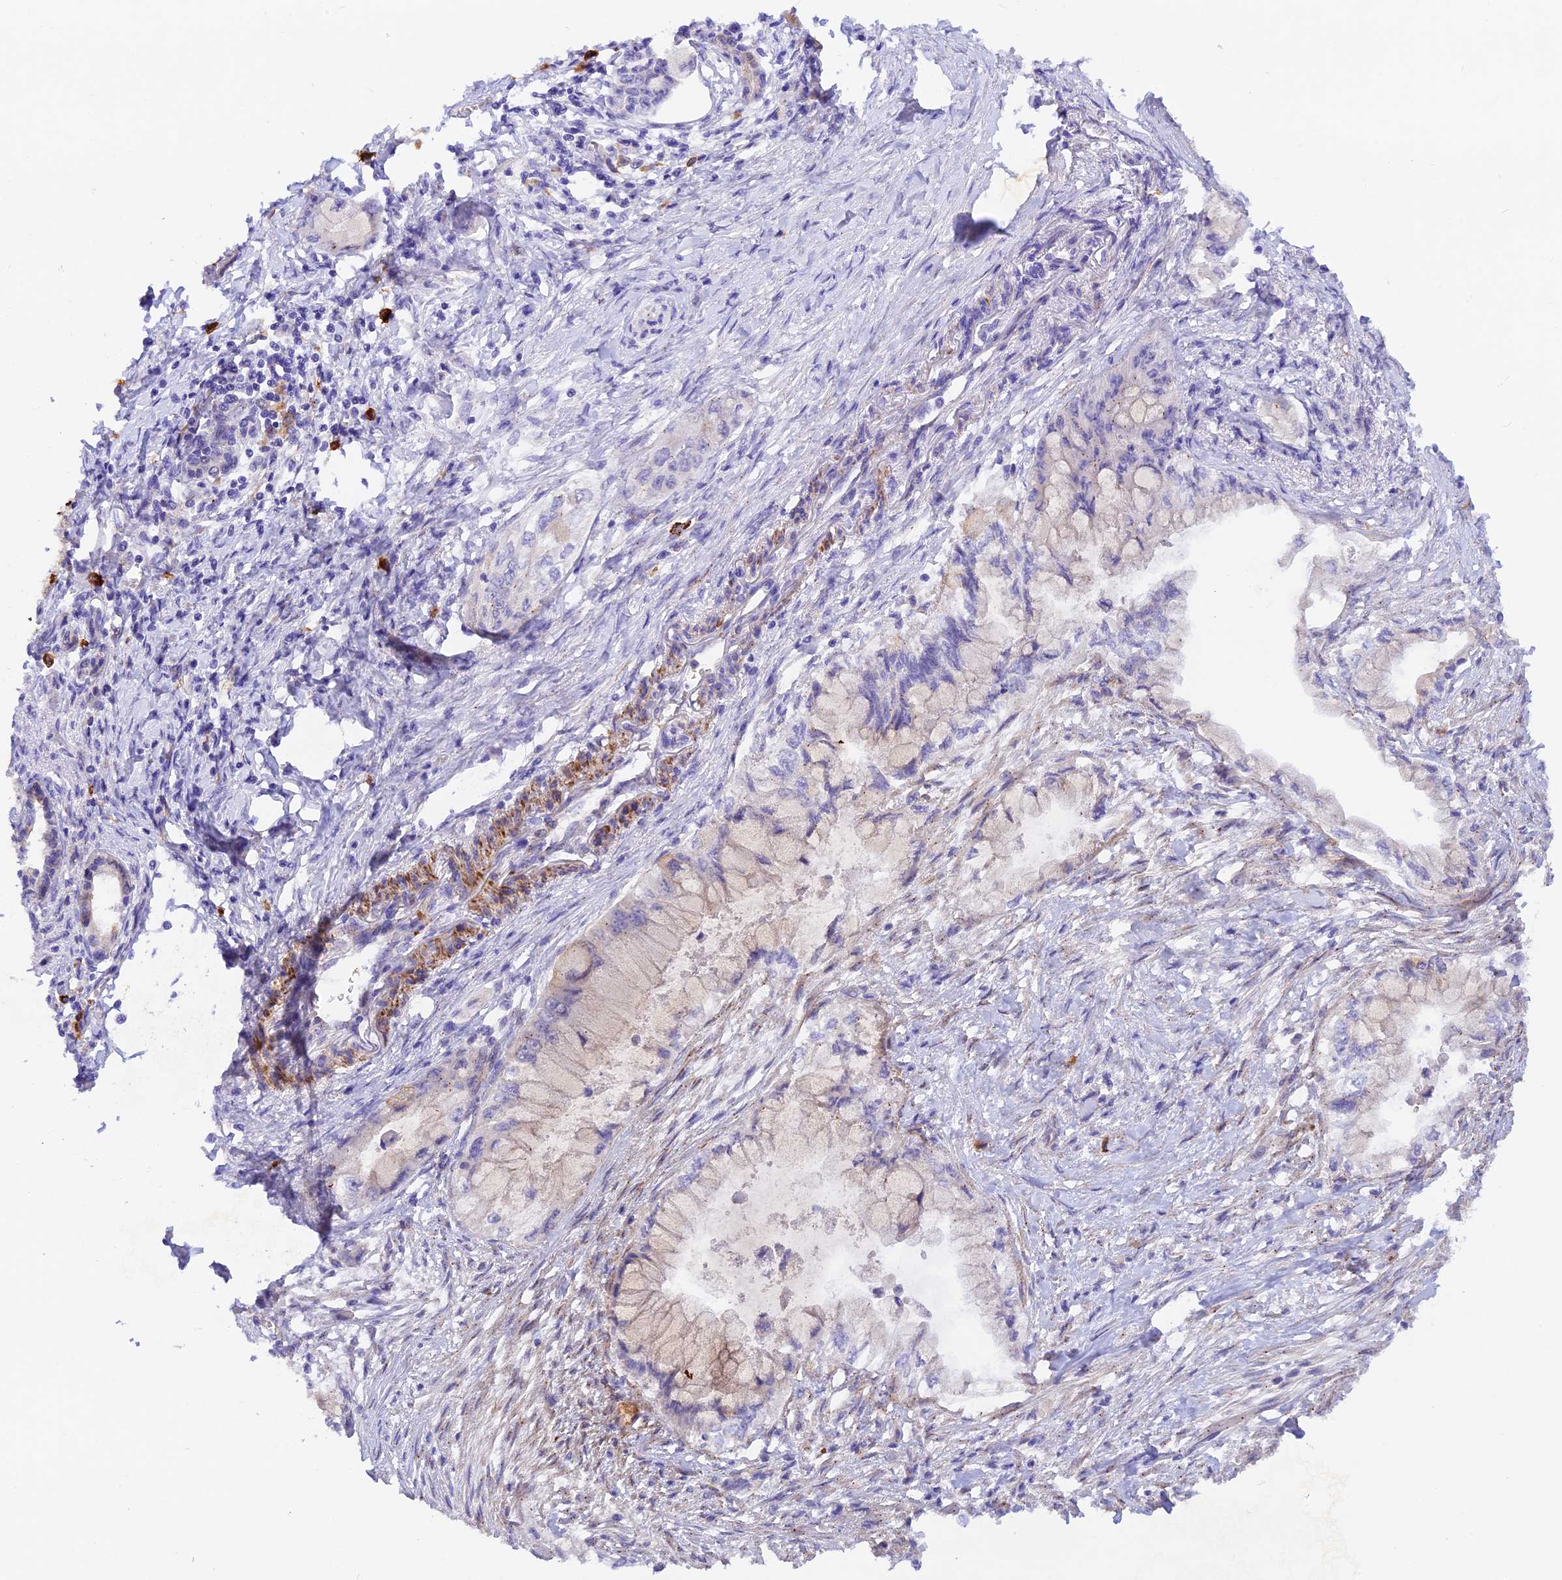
{"staining": {"intensity": "negative", "quantity": "none", "location": "none"}, "tissue": "pancreatic cancer", "cell_type": "Tumor cells", "image_type": "cancer", "snomed": [{"axis": "morphology", "description": "Adenocarcinoma, NOS"}, {"axis": "topography", "description": "Pancreas"}], "caption": "An immunohistochemistry micrograph of pancreatic adenocarcinoma is shown. There is no staining in tumor cells of pancreatic adenocarcinoma.", "gene": "WDFY4", "patient": {"sex": "male", "age": 48}}